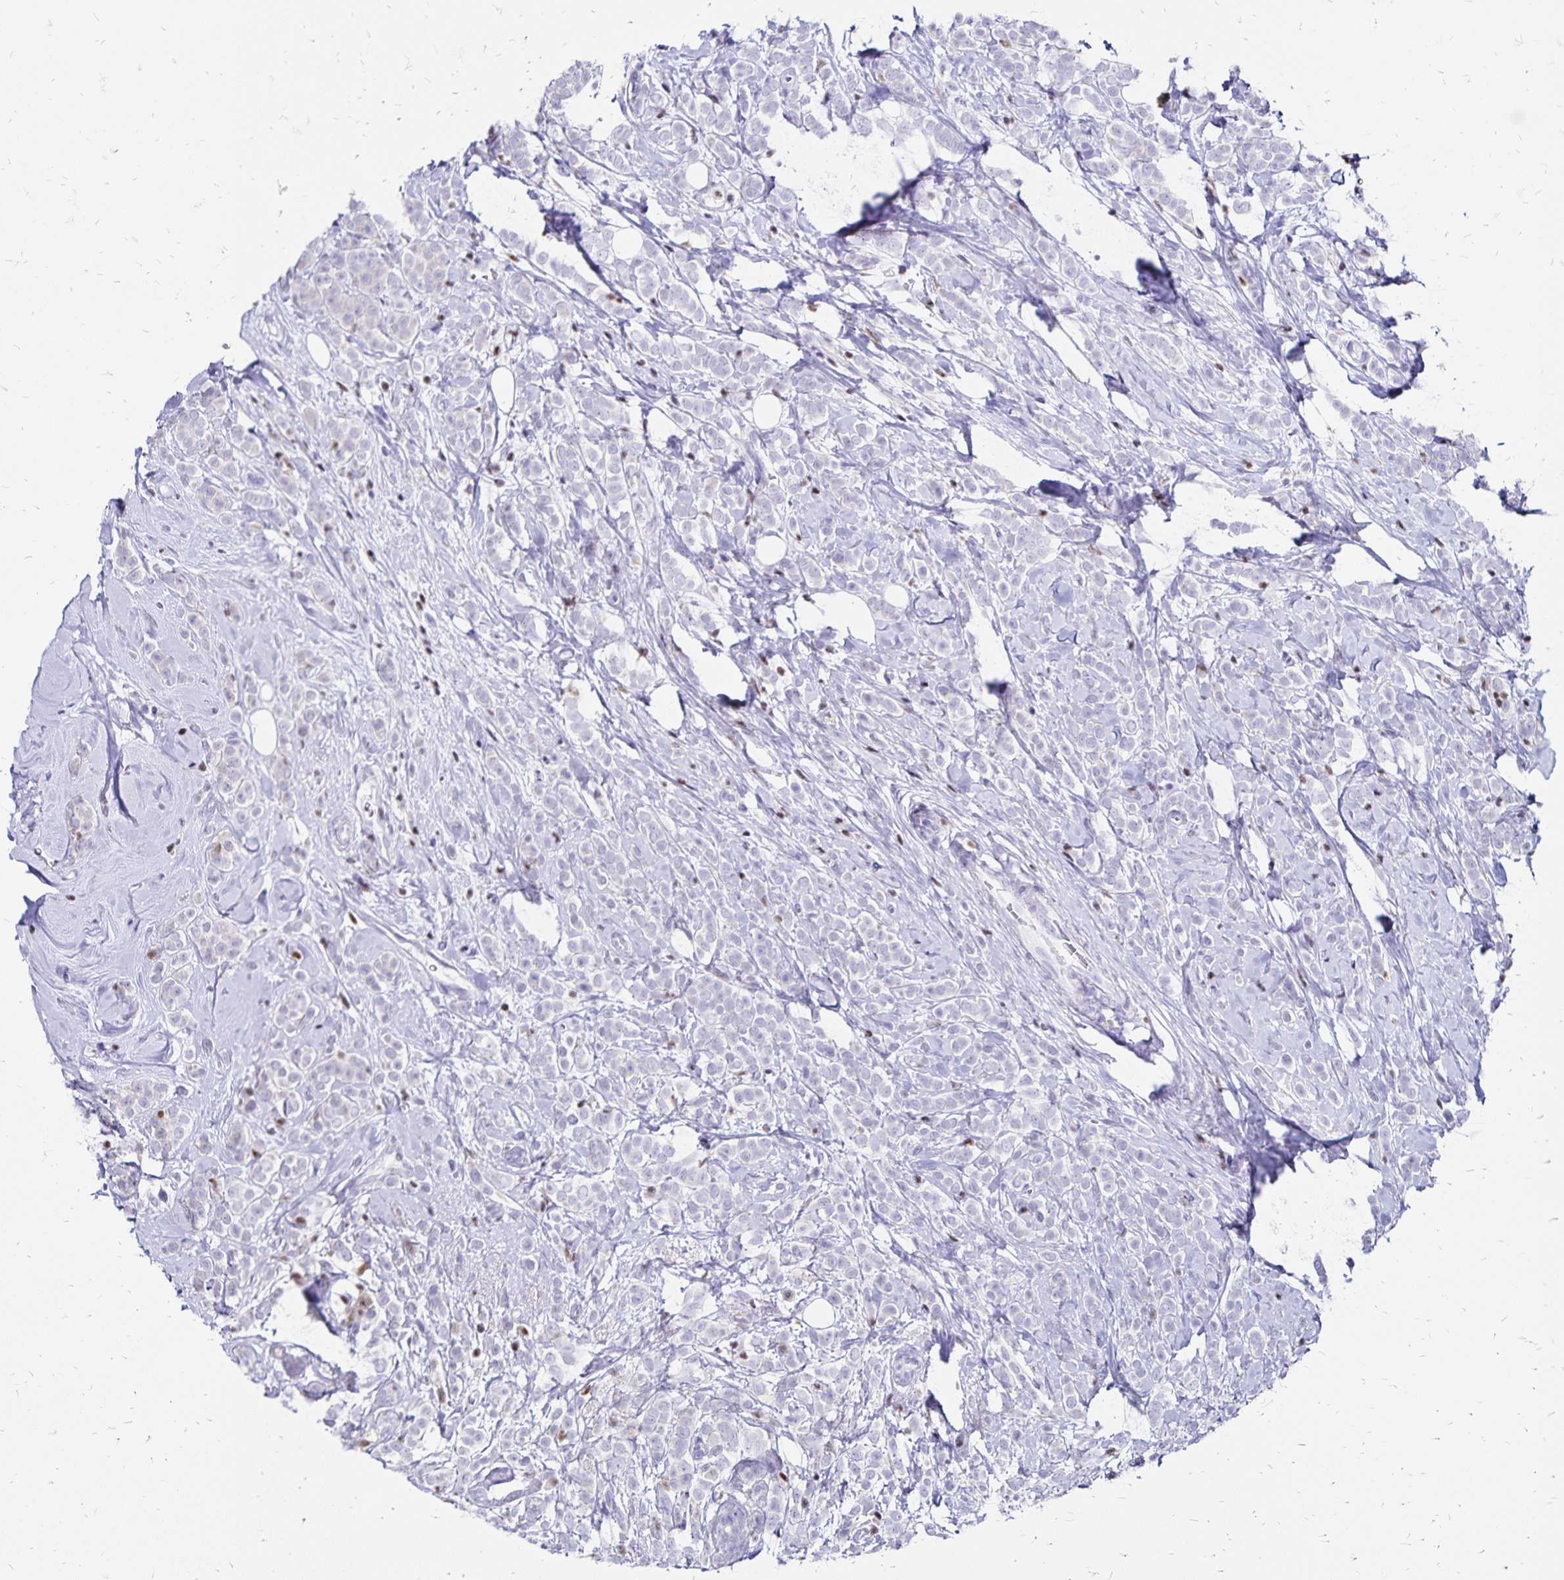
{"staining": {"intensity": "negative", "quantity": "none", "location": "none"}, "tissue": "breast cancer", "cell_type": "Tumor cells", "image_type": "cancer", "snomed": [{"axis": "morphology", "description": "Lobular carcinoma"}, {"axis": "topography", "description": "Breast"}], "caption": "Immunohistochemistry (IHC) histopathology image of neoplastic tissue: human lobular carcinoma (breast) stained with DAB reveals no significant protein positivity in tumor cells.", "gene": "IKZF1", "patient": {"sex": "female", "age": 49}}